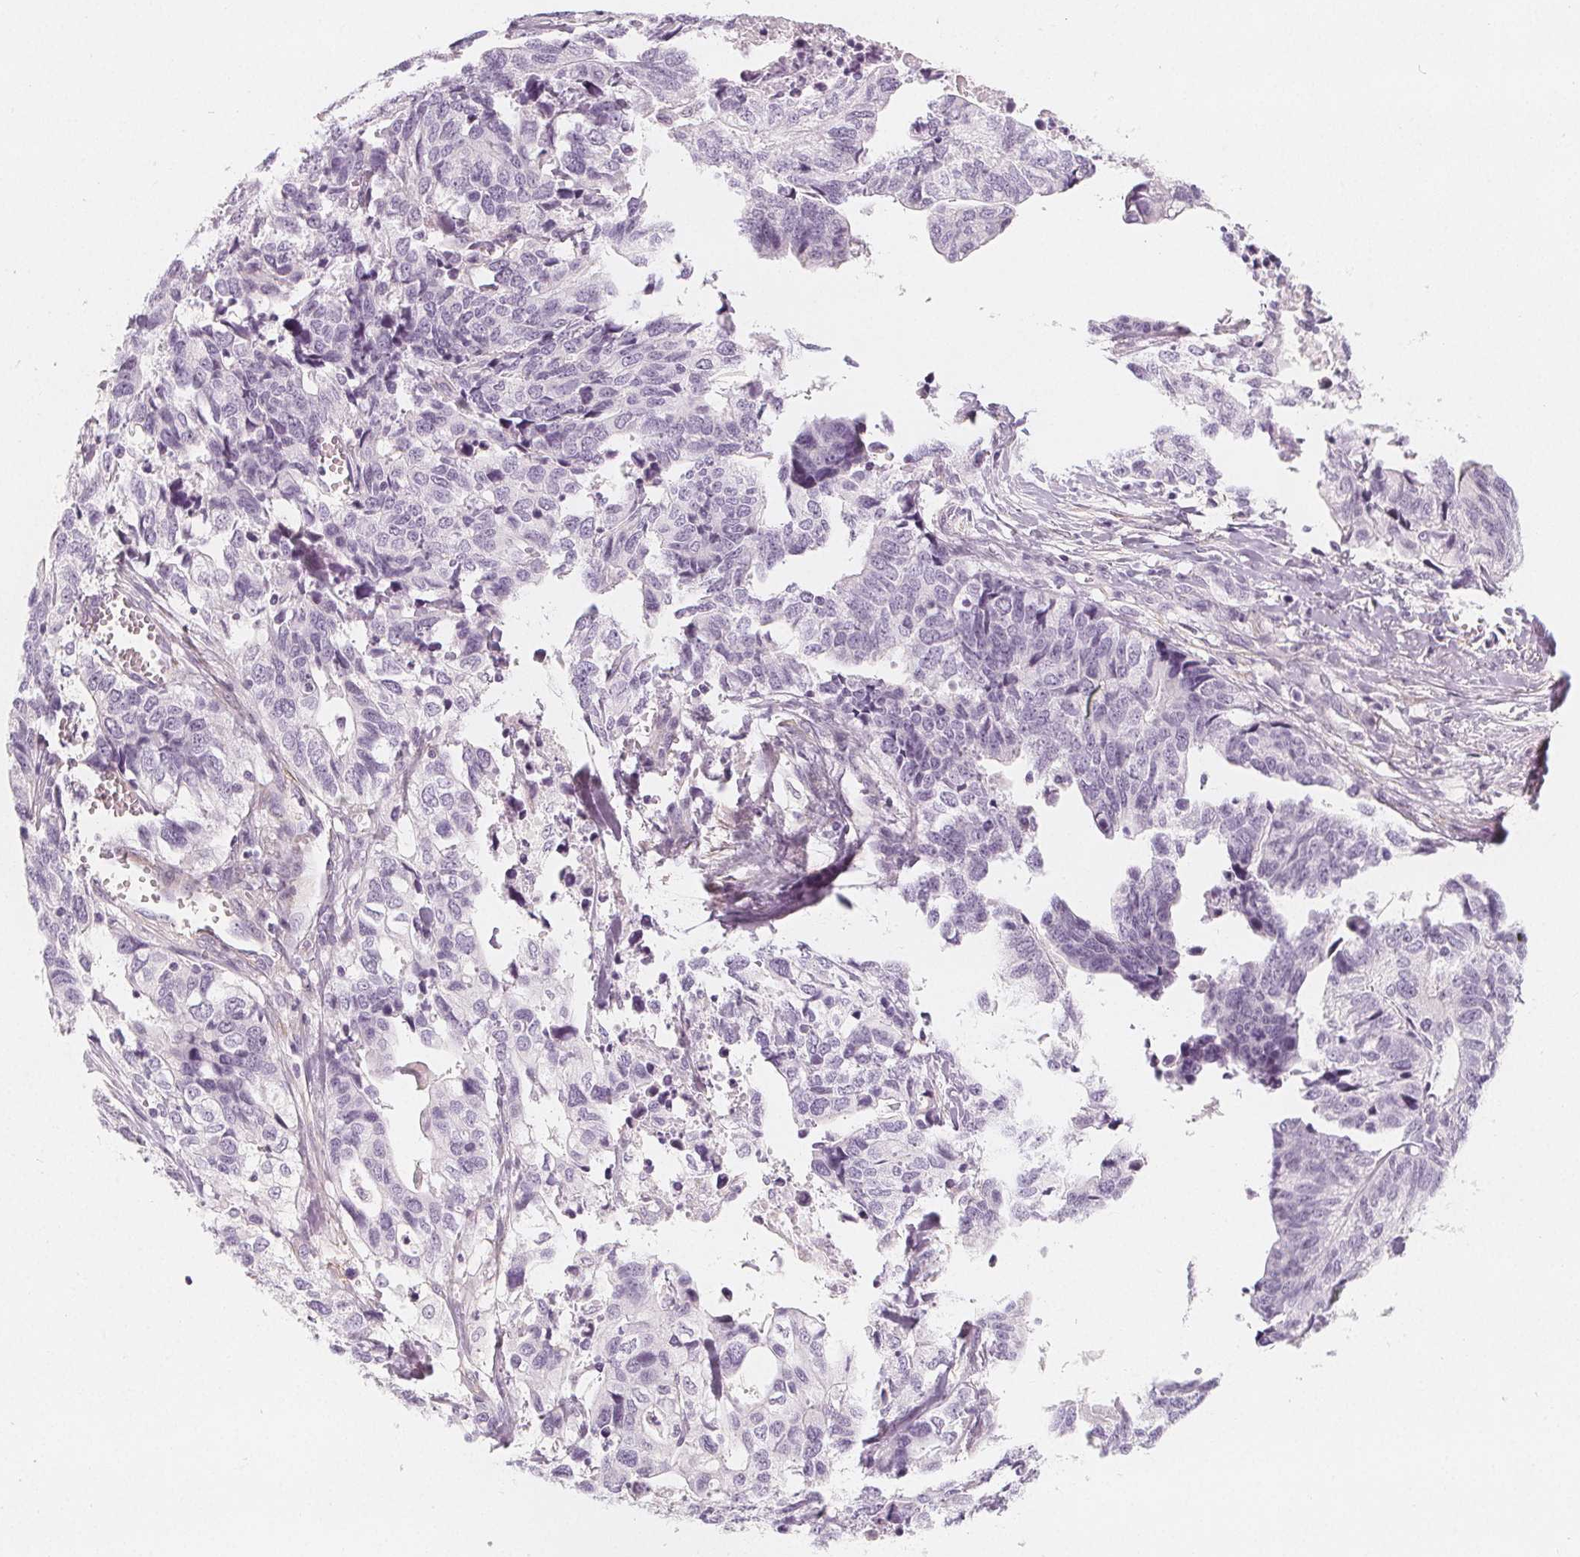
{"staining": {"intensity": "negative", "quantity": "none", "location": "none"}, "tissue": "stomach cancer", "cell_type": "Tumor cells", "image_type": "cancer", "snomed": [{"axis": "morphology", "description": "Adenocarcinoma, NOS"}, {"axis": "topography", "description": "Stomach, upper"}], "caption": "Immunohistochemistry image of neoplastic tissue: human stomach adenocarcinoma stained with DAB exhibits no significant protein staining in tumor cells.", "gene": "MAP1A", "patient": {"sex": "female", "age": 67}}